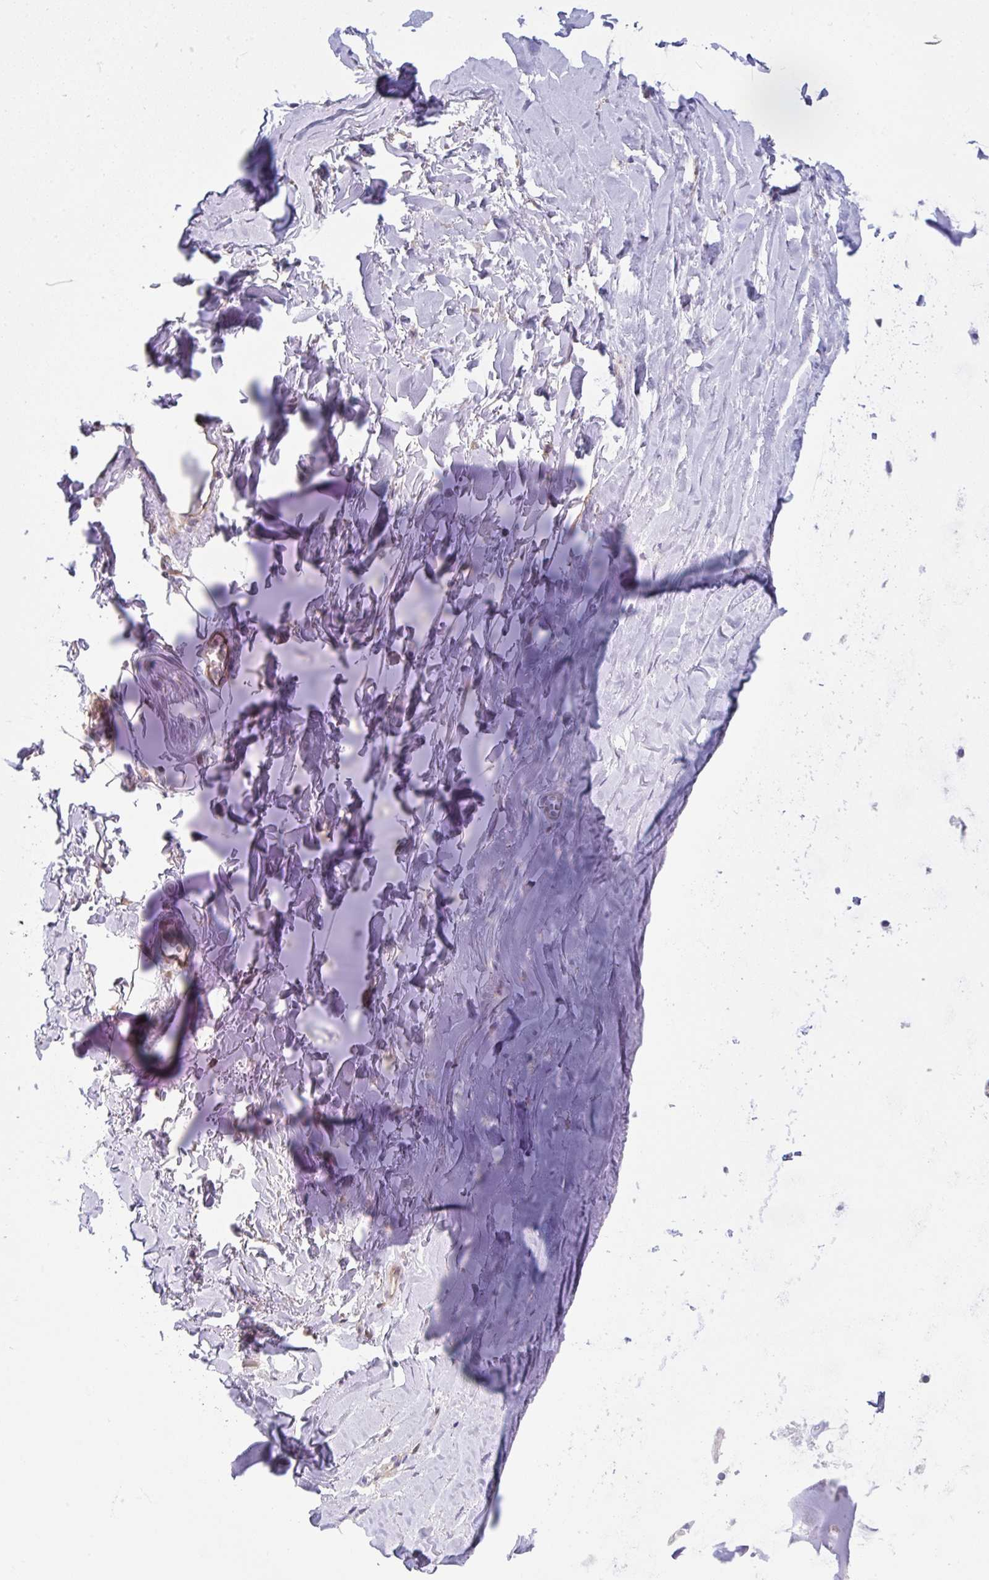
{"staining": {"intensity": "negative", "quantity": "none", "location": "none"}, "tissue": "adipose tissue", "cell_type": "Adipocytes", "image_type": "normal", "snomed": [{"axis": "morphology", "description": "Normal tissue, NOS"}, {"axis": "topography", "description": "Cartilage tissue"}, {"axis": "topography", "description": "Nasopharynx"}, {"axis": "topography", "description": "Thyroid gland"}], "caption": "High magnification brightfield microscopy of unremarkable adipose tissue stained with DAB (brown) and counterstained with hematoxylin (blue): adipocytes show no significant staining. The staining was performed using DAB (3,3'-diaminobenzidine) to visualize the protein expression in brown, while the nuclei were stained in blue with hematoxylin (Magnification: 20x).", "gene": "ALDH16A1", "patient": {"sex": "male", "age": 63}}